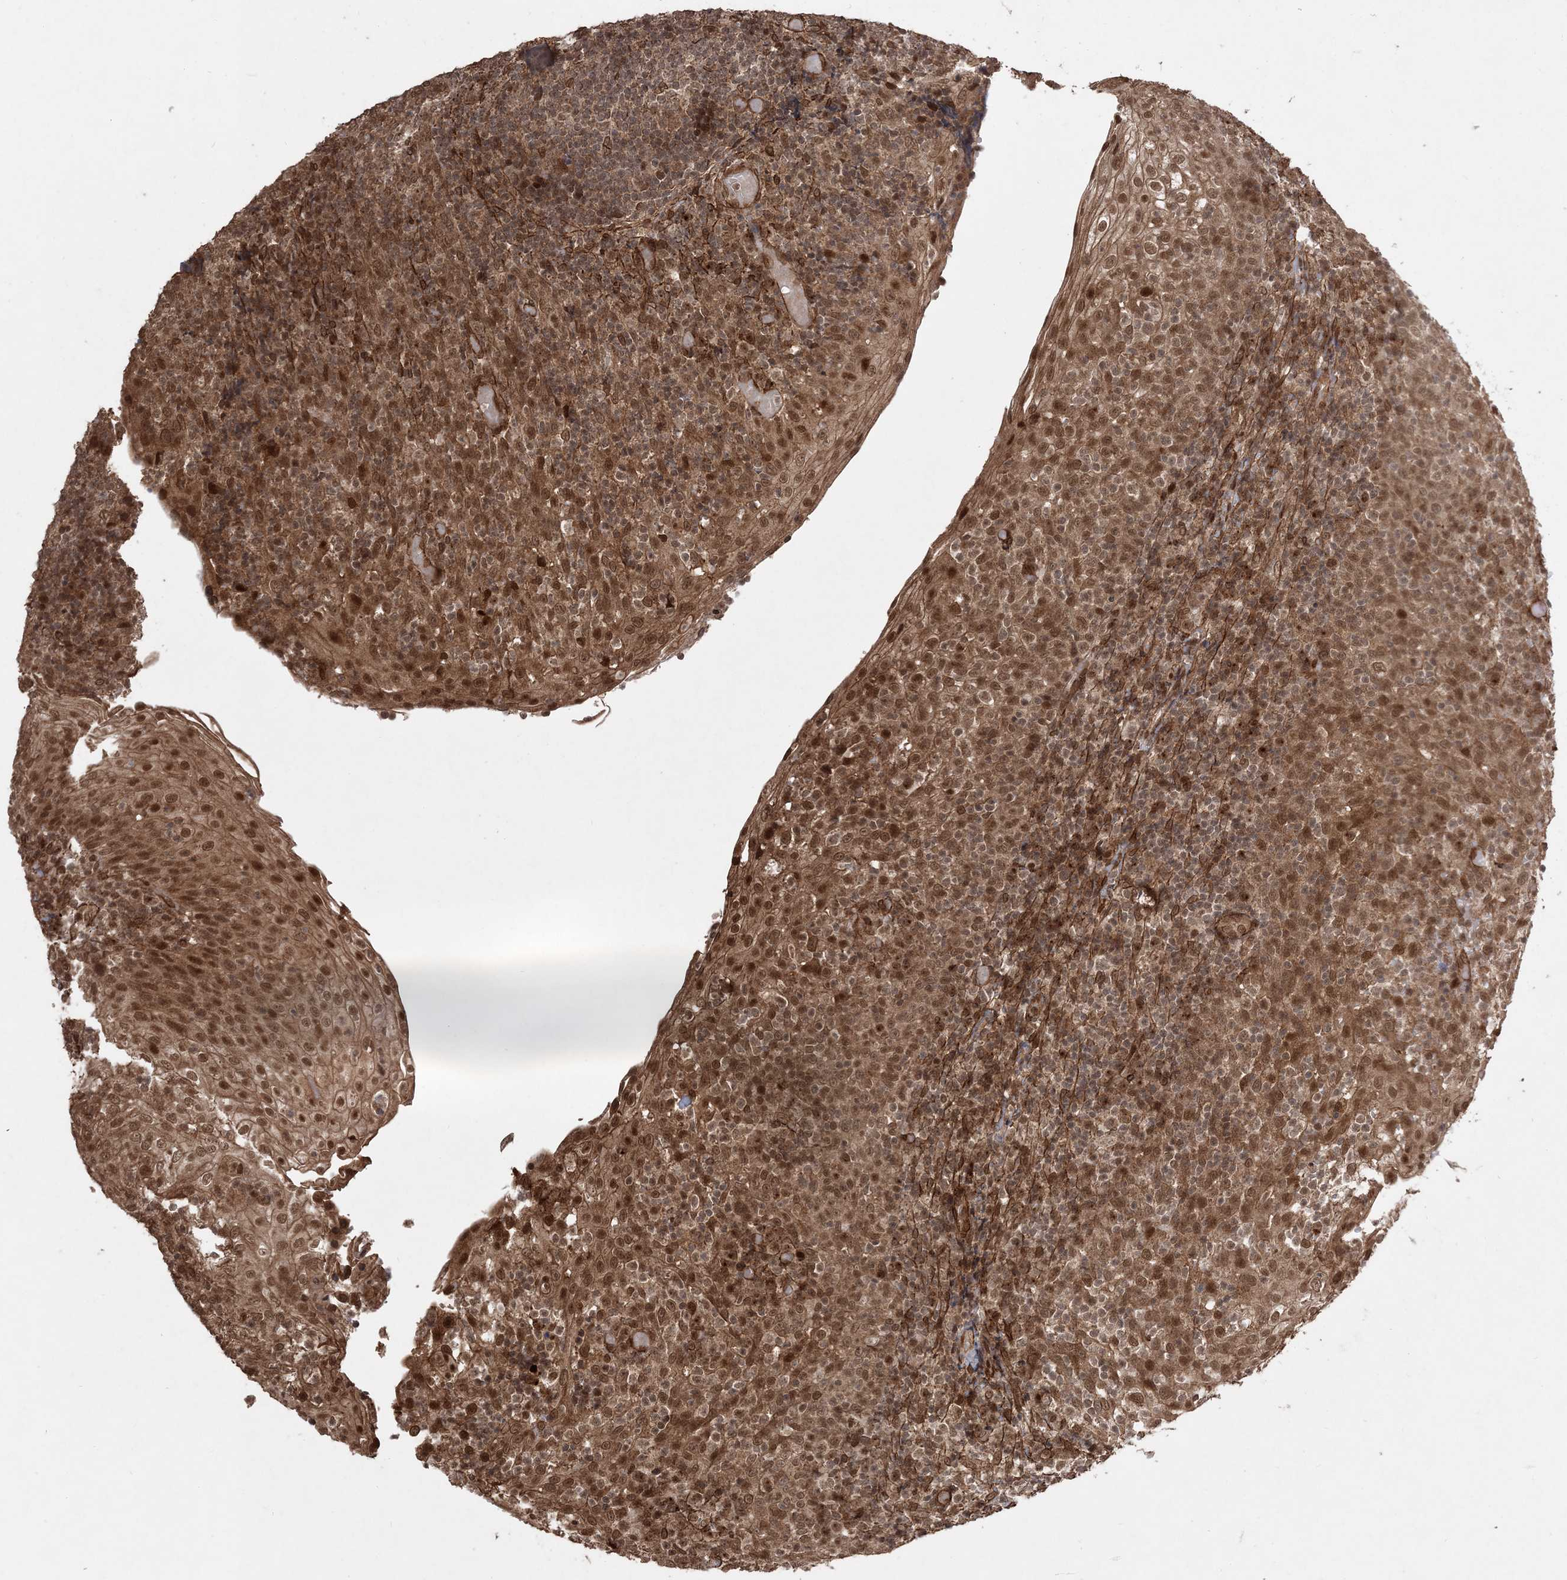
{"staining": {"intensity": "moderate", "quantity": ">75%", "location": "cytoplasmic/membranous,nuclear"}, "tissue": "tonsil", "cell_type": "Germinal center cells", "image_type": "normal", "snomed": [{"axis": "morphology", "description": "Normal tissue, NOS"}, {"axis": "topography", "description": "Tonsil"}], "caption": "Brown immunohistochemical staining in normal tonsil reveals moderate cytoplasmic/membranous,nuclear staining in about >75% of germinal center cells. (DAB (3,3'-diaminobenzidine) IHC with brightfield microscopy, high magnification).", "gene": "ETAA1", "patient": {"sex": "female", "age": 19}}